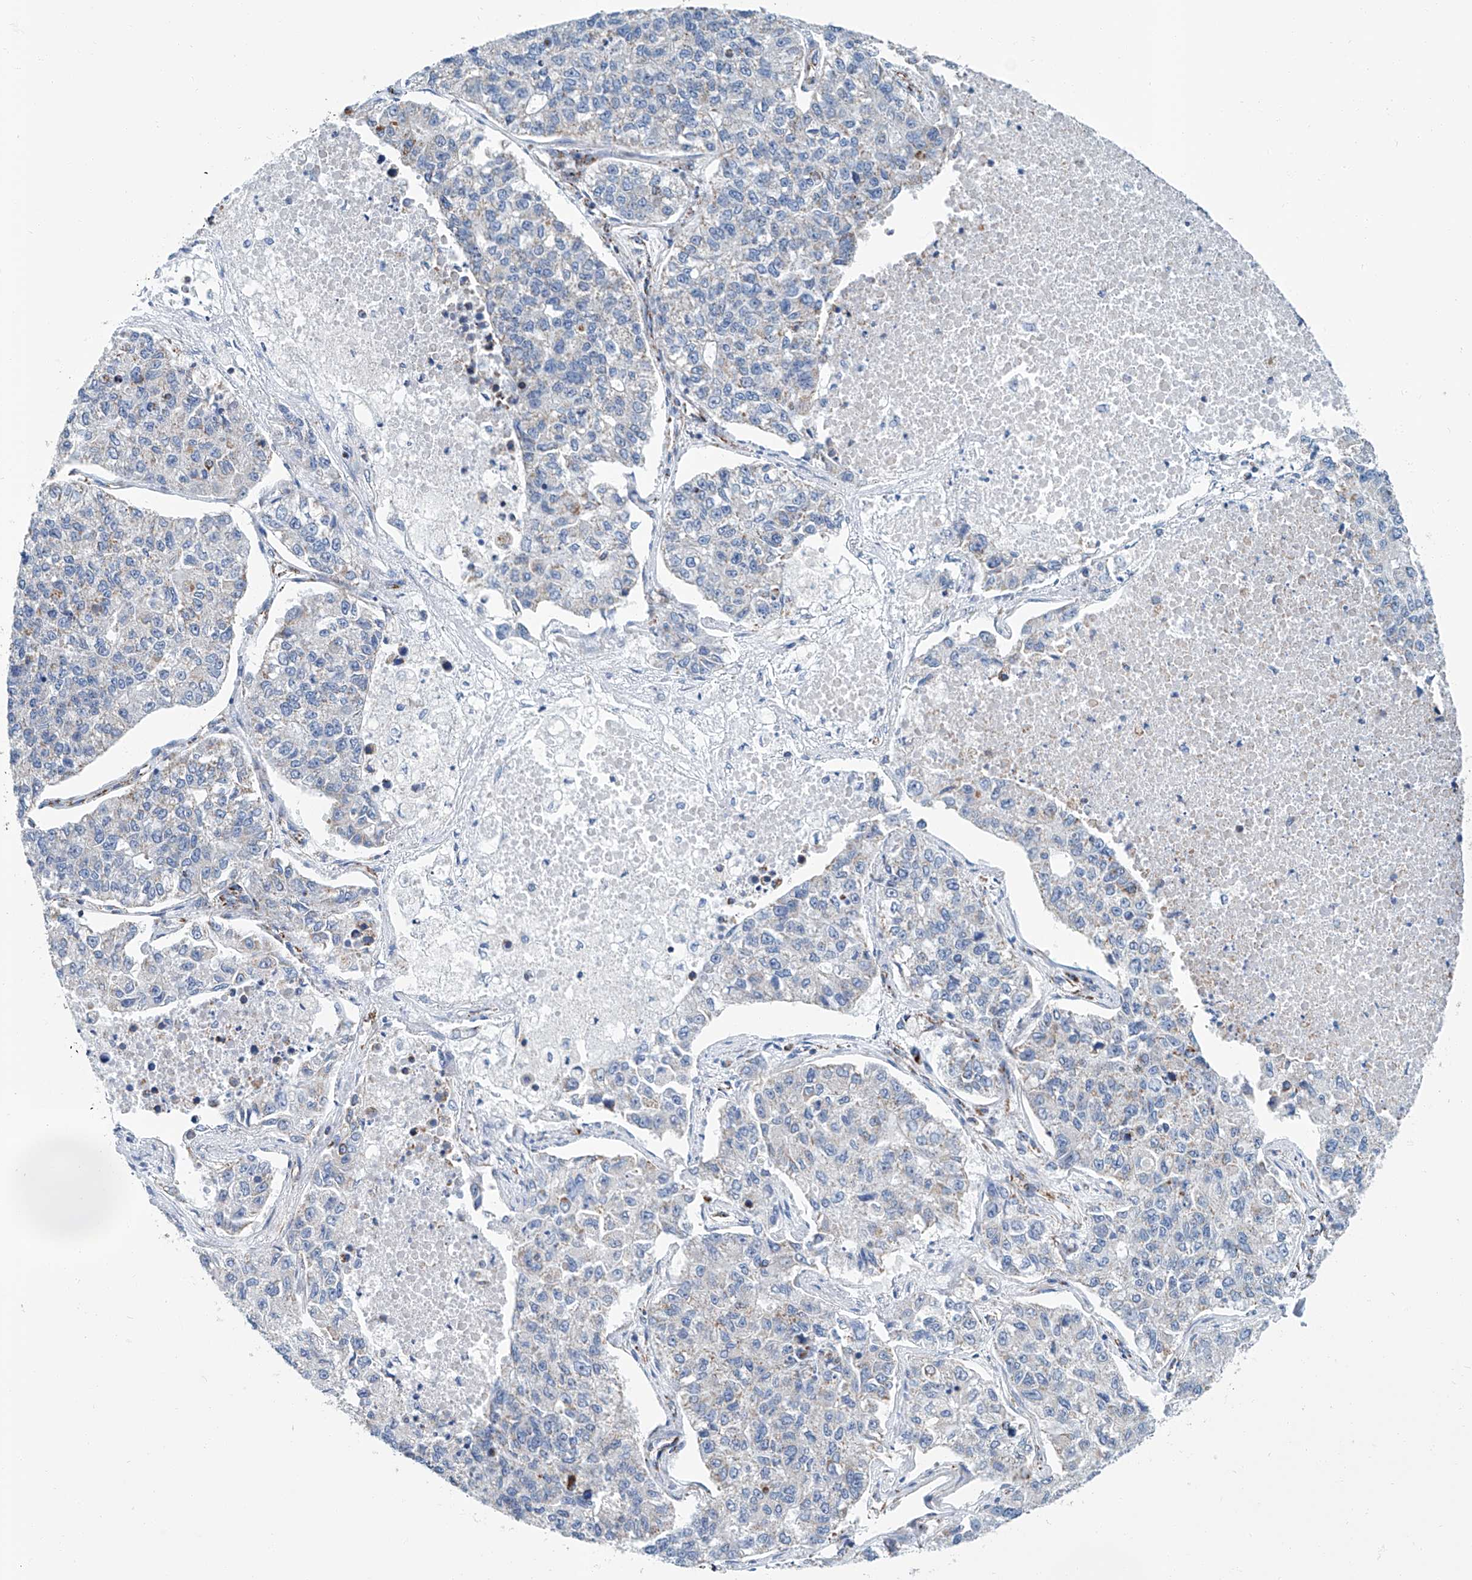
{"staining": {"intensity": "negative", "quantity": "none", "location": "none"}, "tissue": "lung cancer", "cell_type": "Tumor cells", "image_type": "cancer", "snomed": [{"axis": "morphology", "description": "Adenocarcinoma, NOS"}, {"axis": "topography", "description": "Lung"}], "caption": "A photomicrograph of human lung cancer is negative for staining in tumor cells.", "gene": "MT-ND1", "patient": {"sex": "male", "age": 49}}